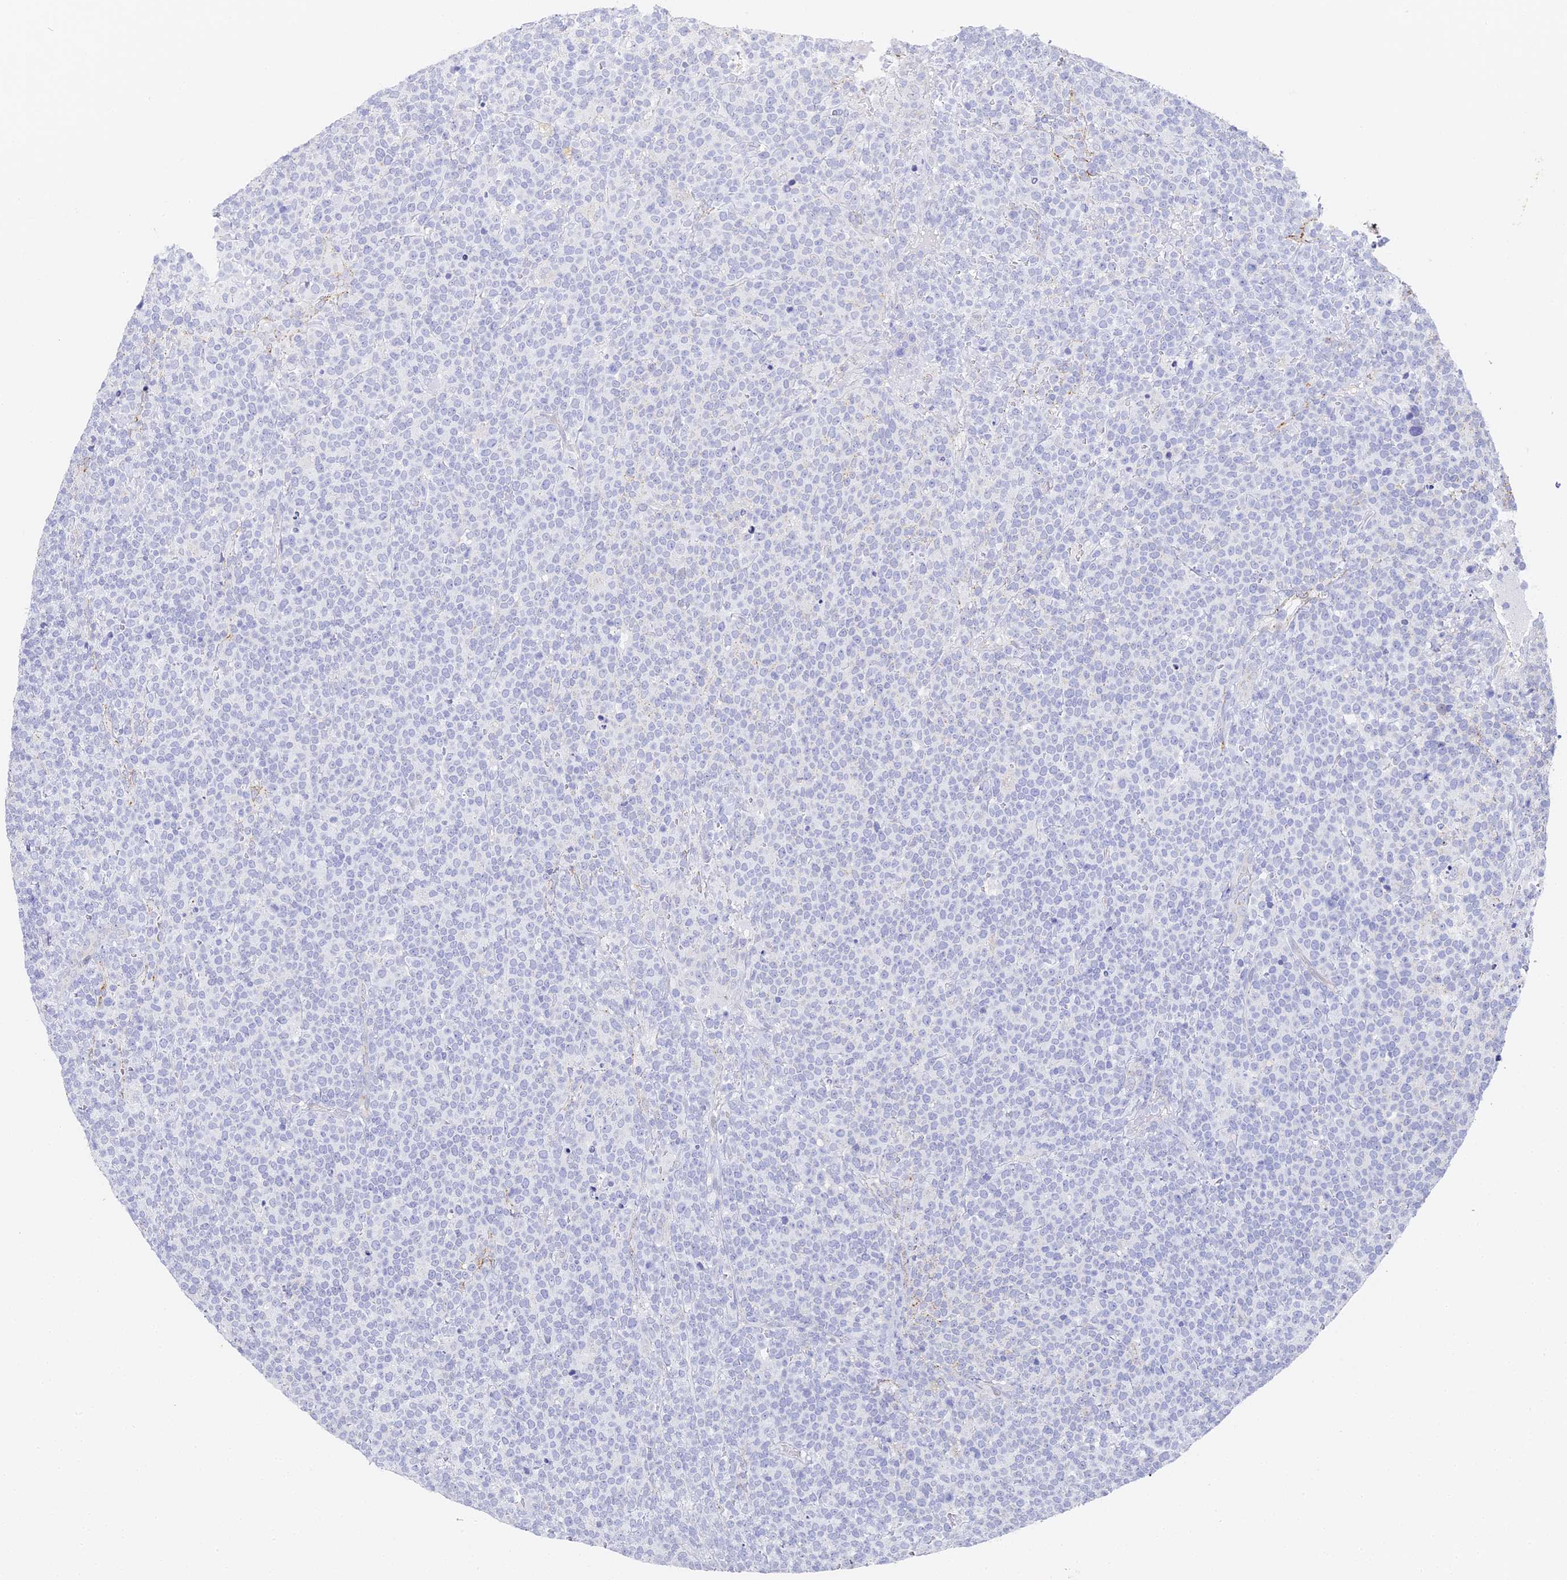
{"staining": {"intensity": "negative", "quantity": "none", "location": "none"}, "tissue": "lymphoma", "cell_type": "Tumor cells", "image_type": "cancer", "snomed": [{"axis": "morphology", "description": "Malignant lymphoma, non-Hodgkin's type, High grade"}, {"axis": "topography", "description": "Lymph node"}], "caption": "The image exhibits no significant staining in tumor cells of lymphoma.", "gene": "GJA1", "patient": {"sex": "male", "age": 61}}